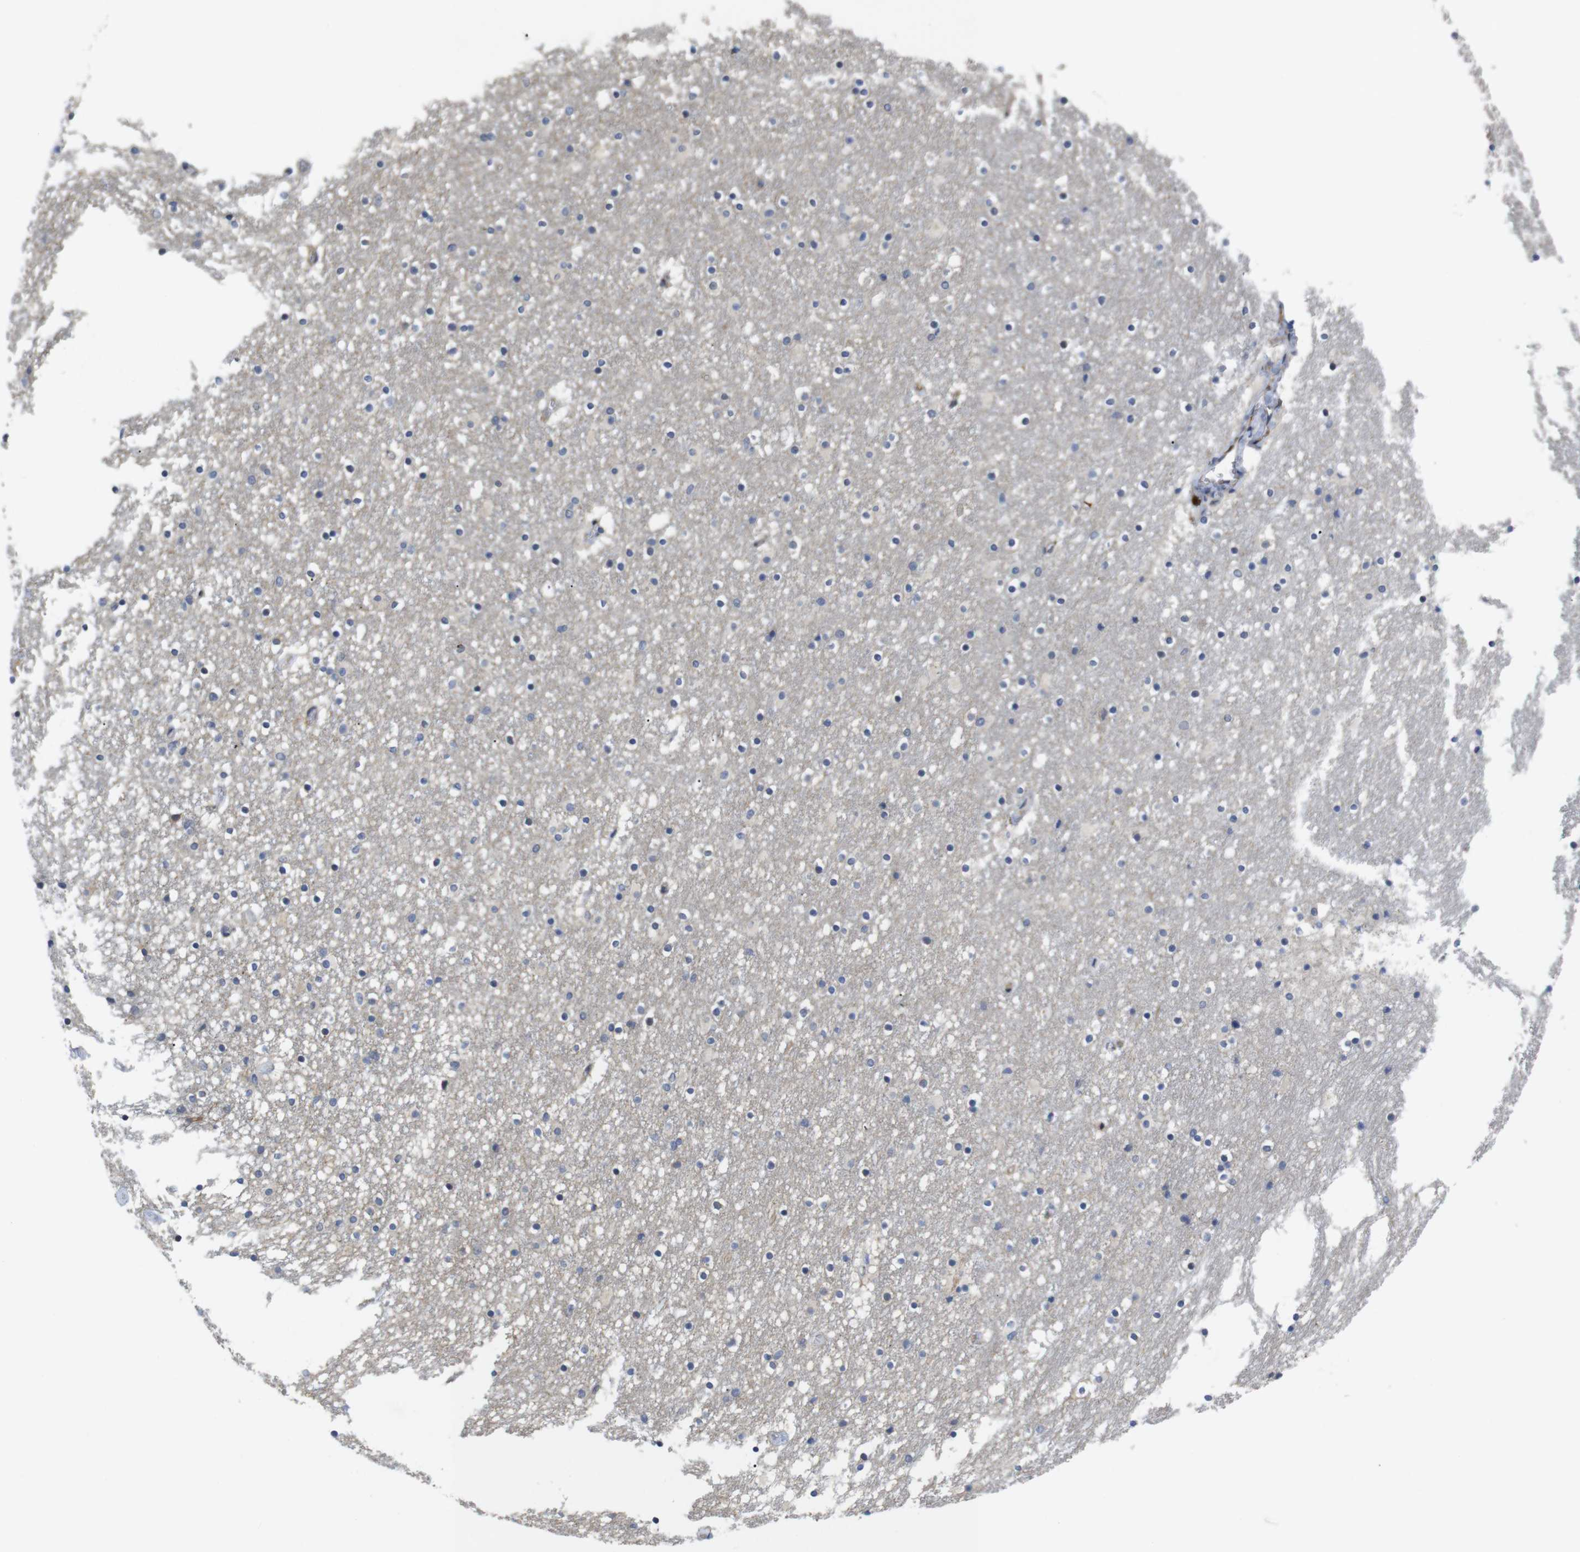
{"staining": {"intensity": "negative", "quantity": "none", "location": "none"}, "tissue": "caudate", "cell_type": "Glial cells", "image_type": "normal", "snomed": [{"axis": "morphology", "description": "Normal tissue, NOS"}, {"axis": "topography", "description": "Lateral ventricle wall"}], "caption": "This is a micrograph of immunohistochemistry staining of unremarkable caudate, which shows no positivity in glial cells.", "gene": "FNTA", "patient": {"sex": "male", "age": 45}}